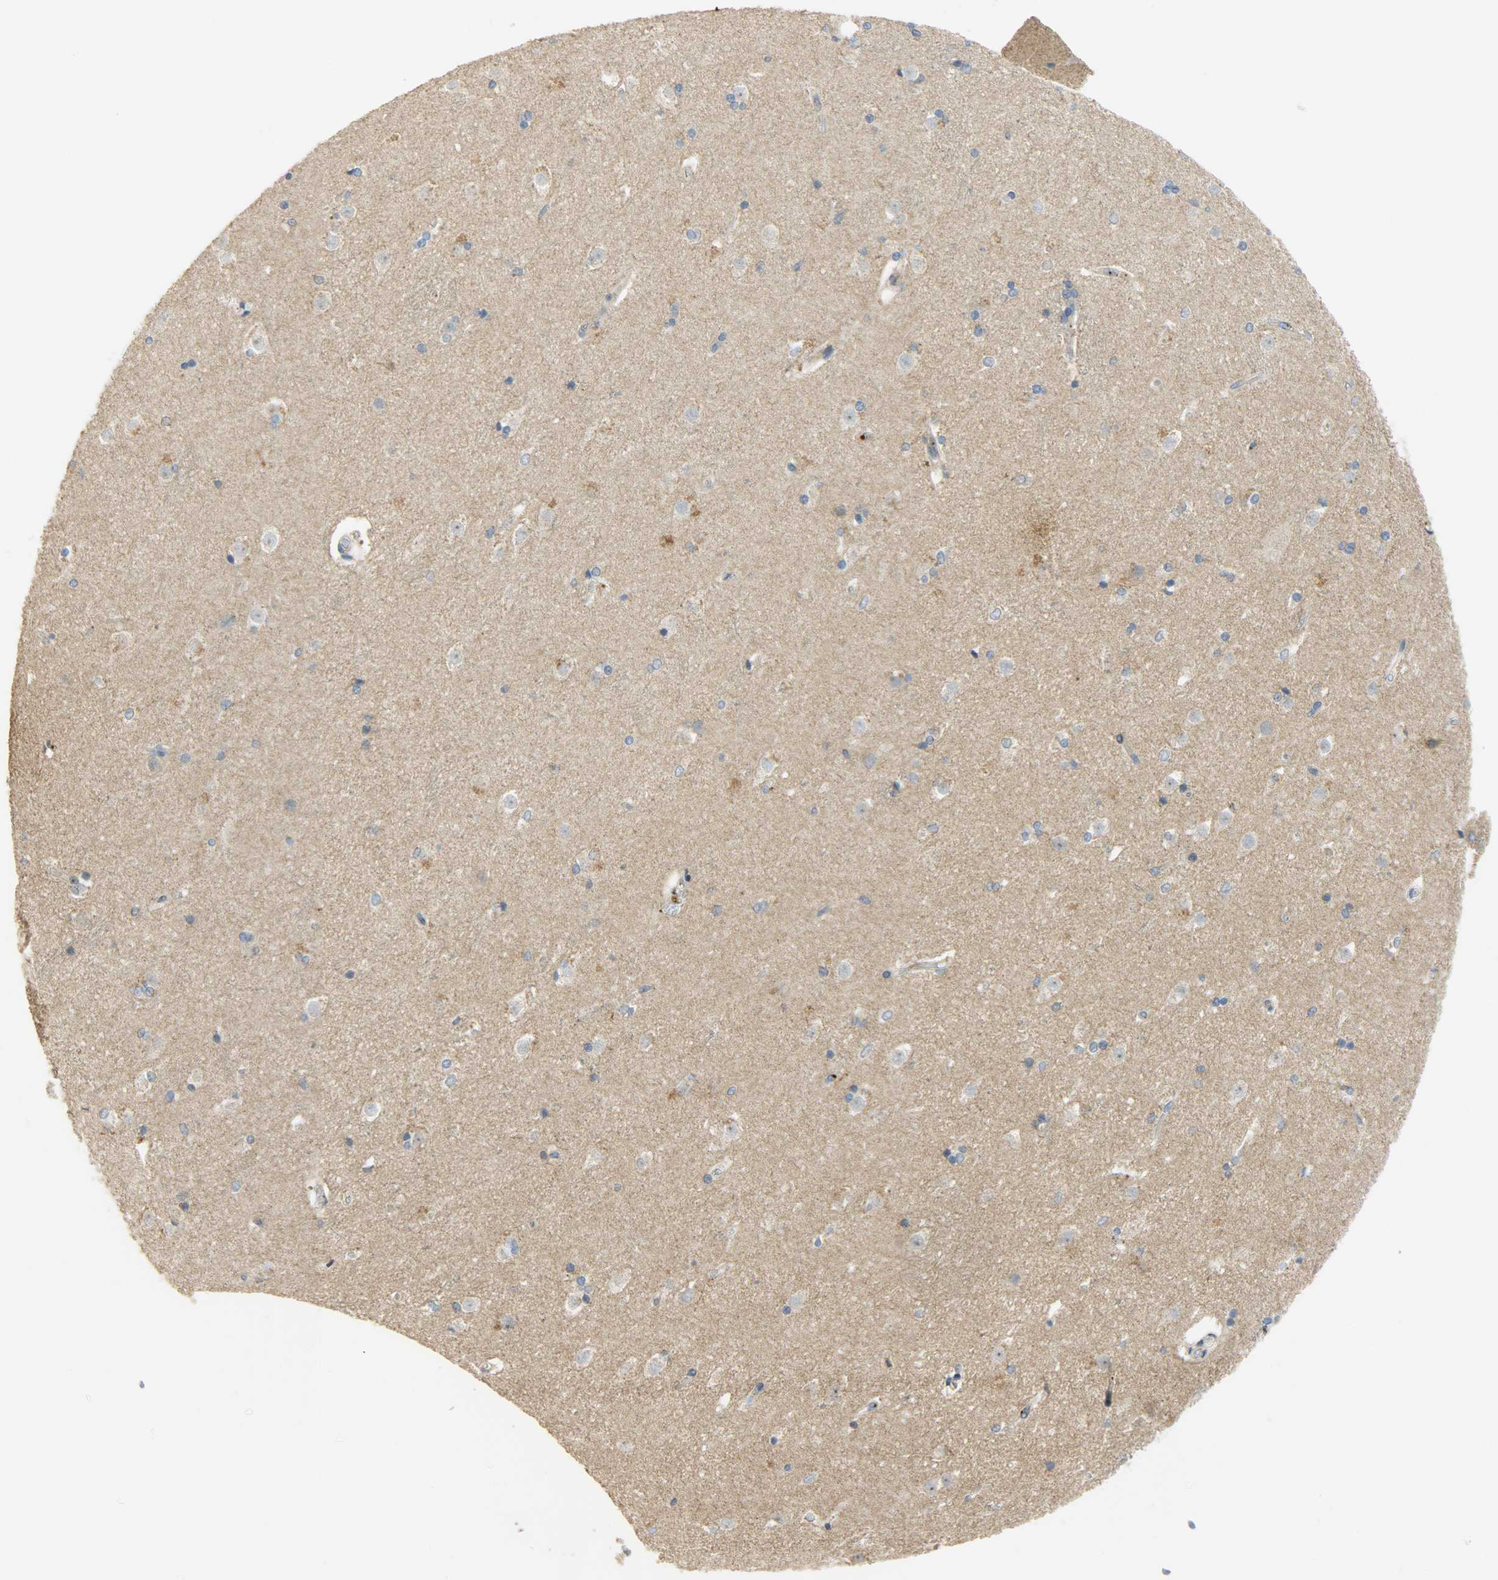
{"staining": {"intensity": "negative", "quantity": "none", "location": "none"}, "tissue": "caudate", "cell_type": "Glial cells", "image_type": "normal", "snomed": [{"axis": "morphology", "description": "Normal tissue, NOS"}, {"axis": "topography", "description": "Lateral ventricle wall"}], "caption": "DAB (3,3'-diaminobenzidine) immunohistochemical staining of unremarkable human caudate shows no significant expression in glial cells.", "gene": "GIT2", "patient": {"sex": "female", "age": 19}}